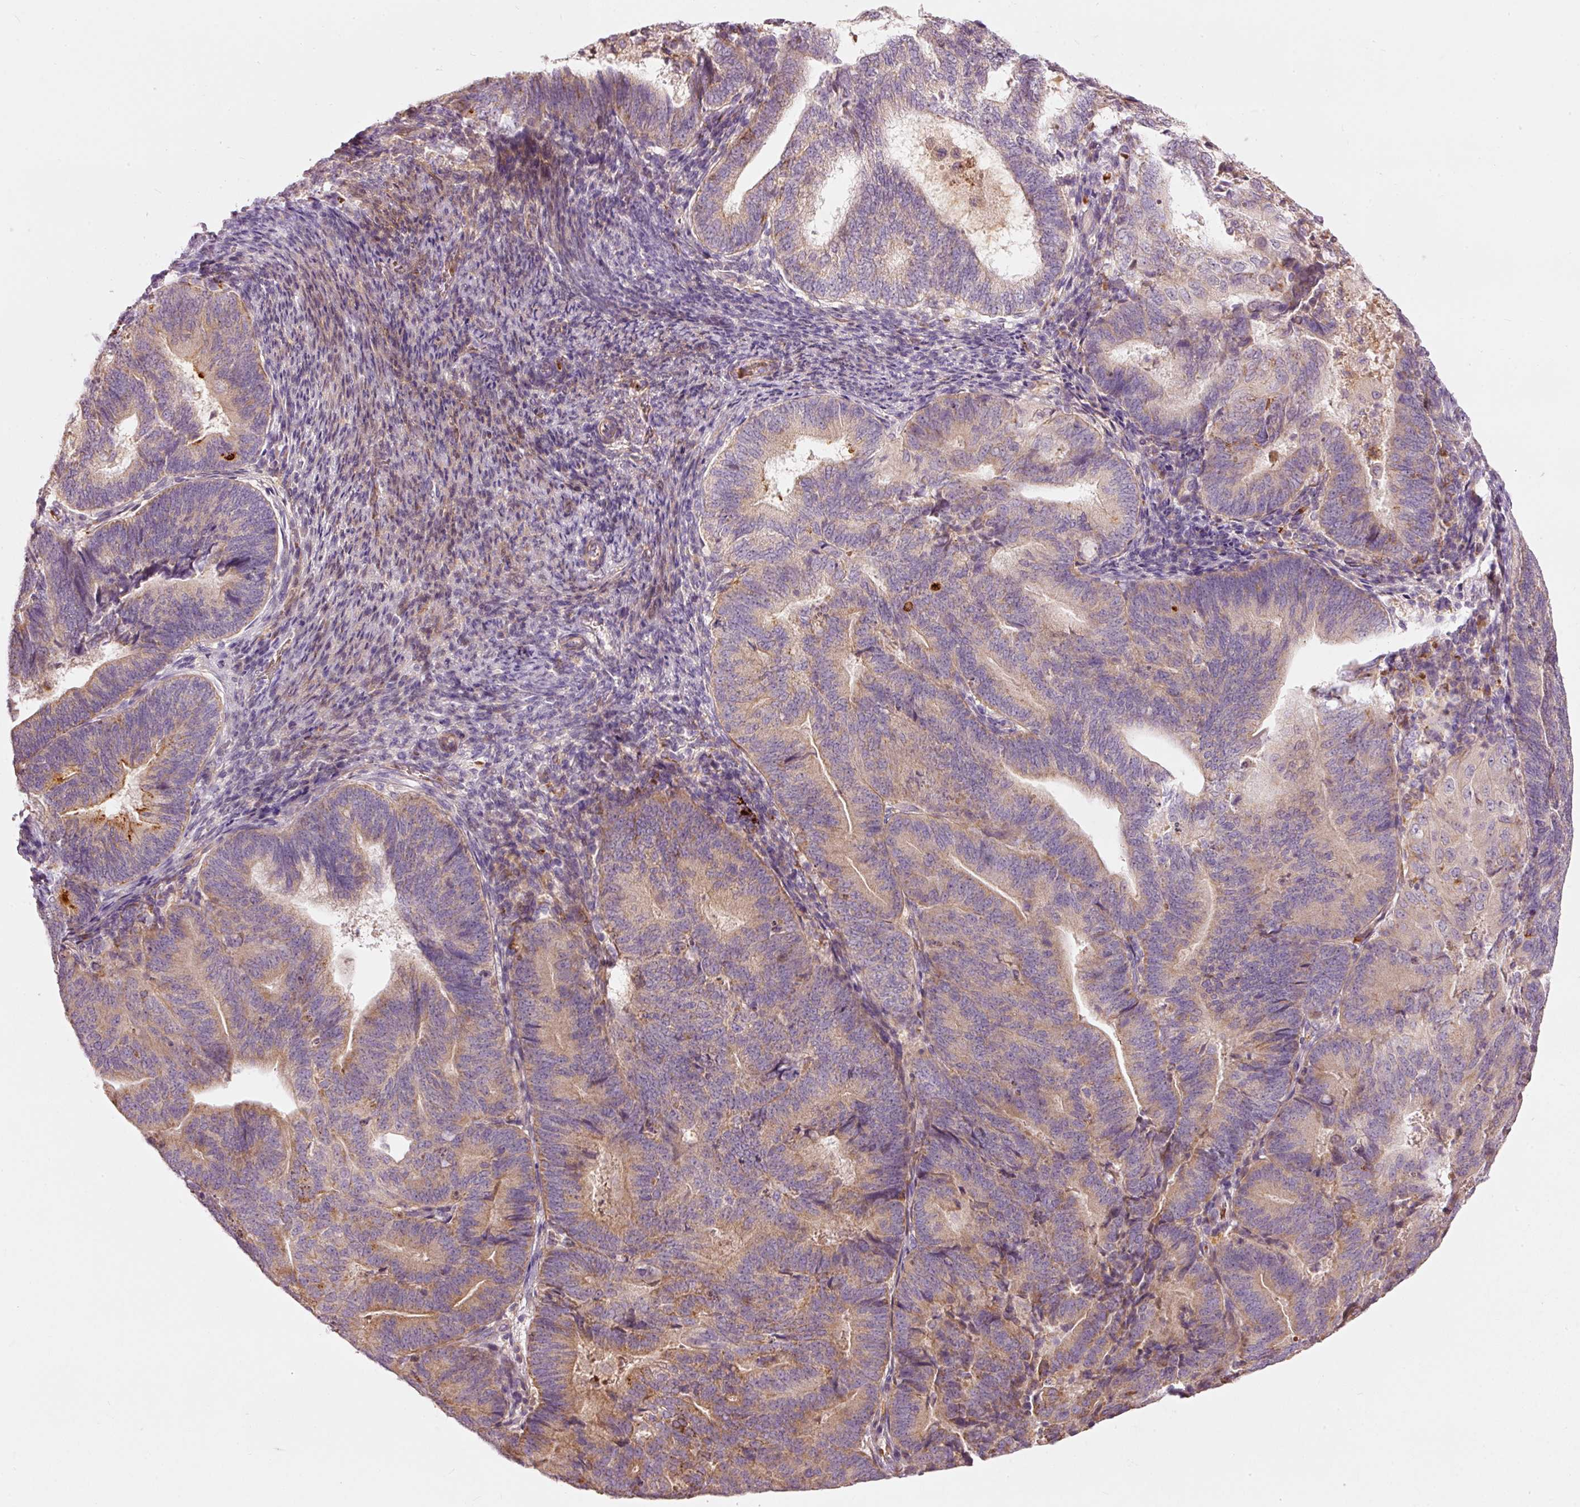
{"staining": {"intensity": "weak", "quantity": ">75%", "location": "cytoplasmic/membranous"}, "tissue": "endometrial cancer", "cell_type": "Tumor cells", "image_type": "cancer", "snomed": [{"axis": "morphology", "description": "Adenocarcinoma, NOS"}, {"axis": "topography", "description": "Endometrium"}], "caption": "Immunohistochemistry (IHC) photomicrograph of neoplastic tissue: human adenocarcinoma (endometrial) stained using immunohistochemistry exhibits low levels of weak protein expression localized specifically in the cytoplasmic/membranous of tumor cells, appearing as a cytoplasmic/membranous brown color.", "gene": "KLHL21", "patient": {"sex": "female", "age": 70}}